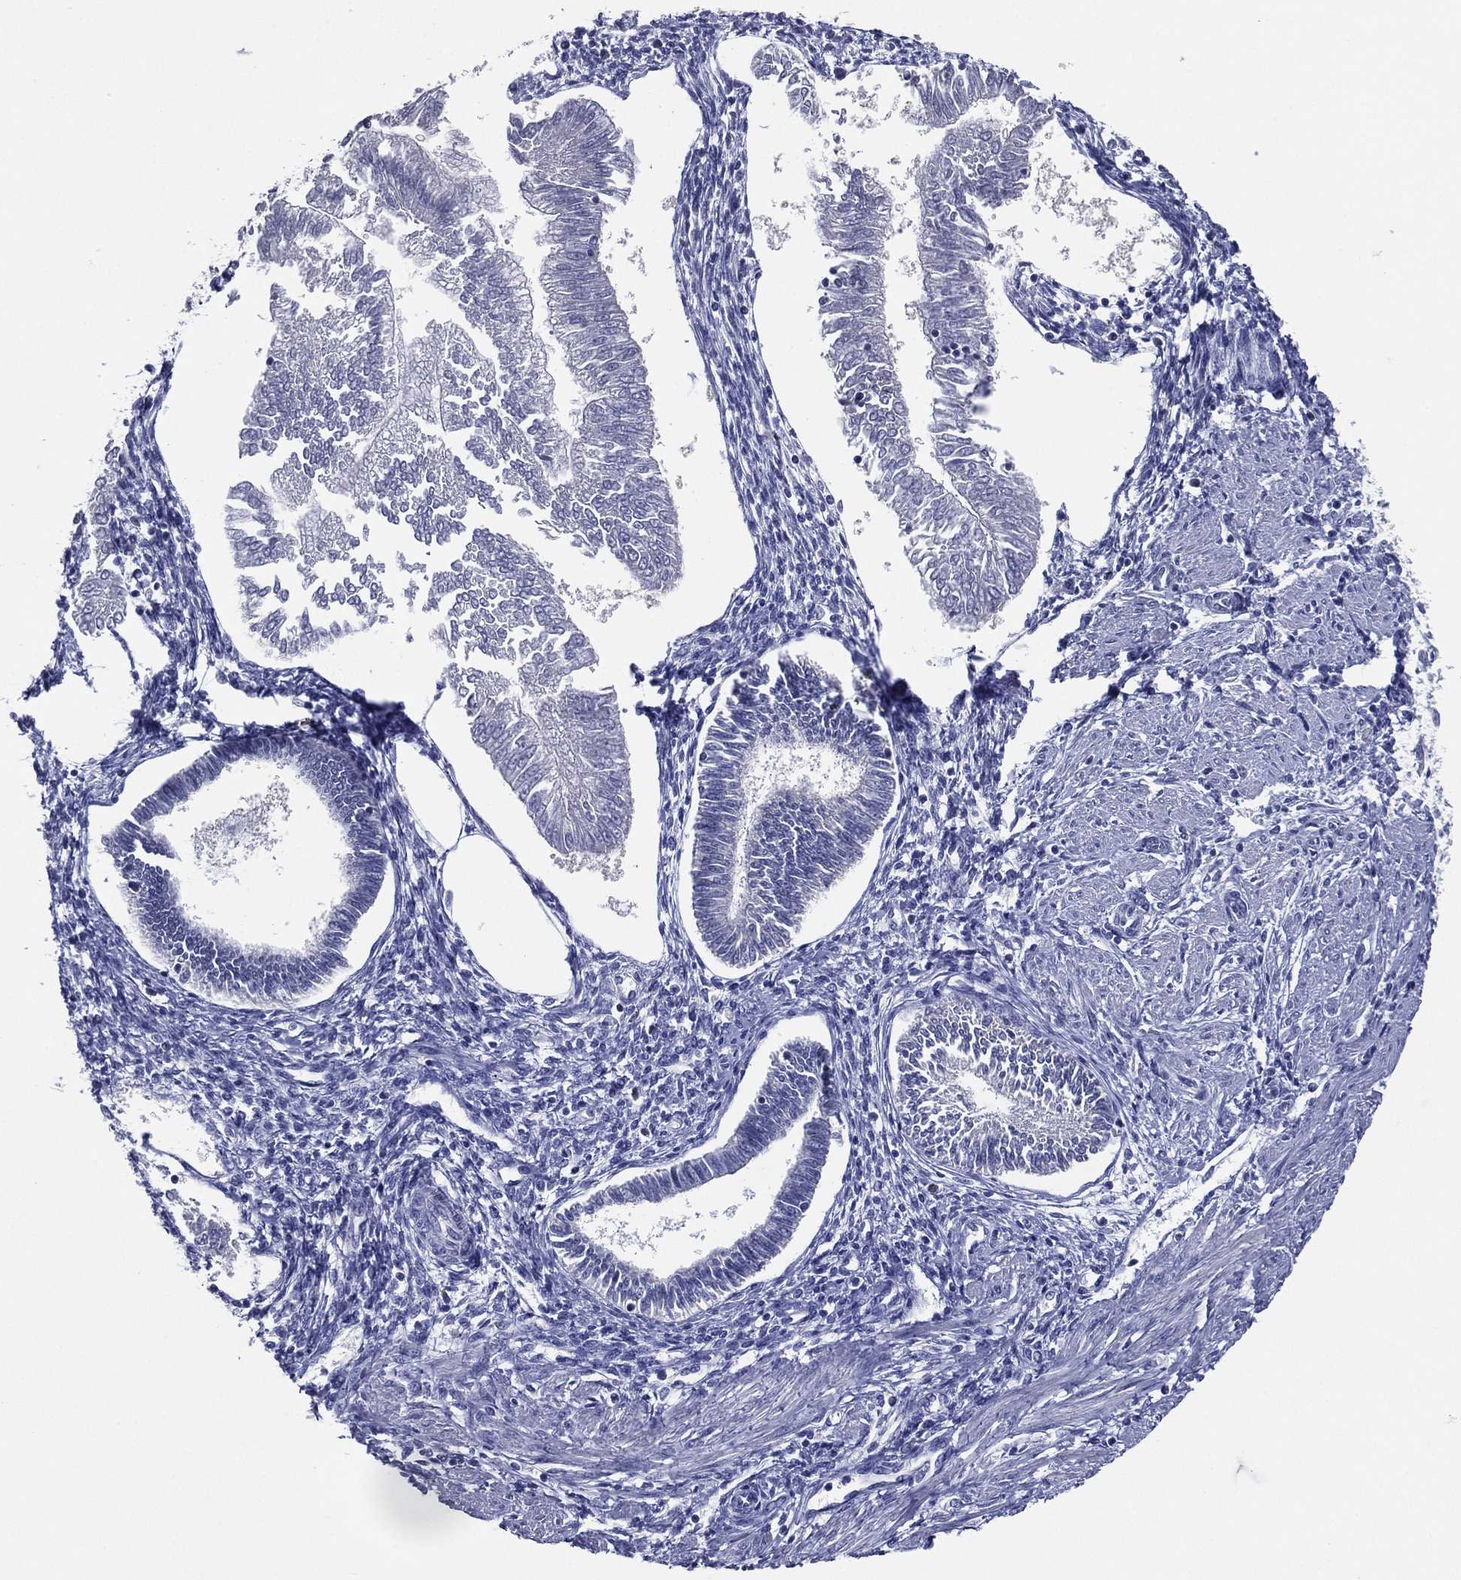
{"staining": {"intensity": "negative", "quantity": "none", "location": "none"}, "tissue": "endometrial cancer", "cell_type": "Tumor cells", "image_type": "cancer", "snomed": [{"axis": "morphology", "description": "Adenocarcinoma, NOS"}, {"axis": "topography", "description": "Endometrium"}], "caption": "Tumor cells are negative for protein expression in human adenocarcinoma (endometrial).", "gene": "TFAP2A", "patient": {"sex": "female", "age": 53}}